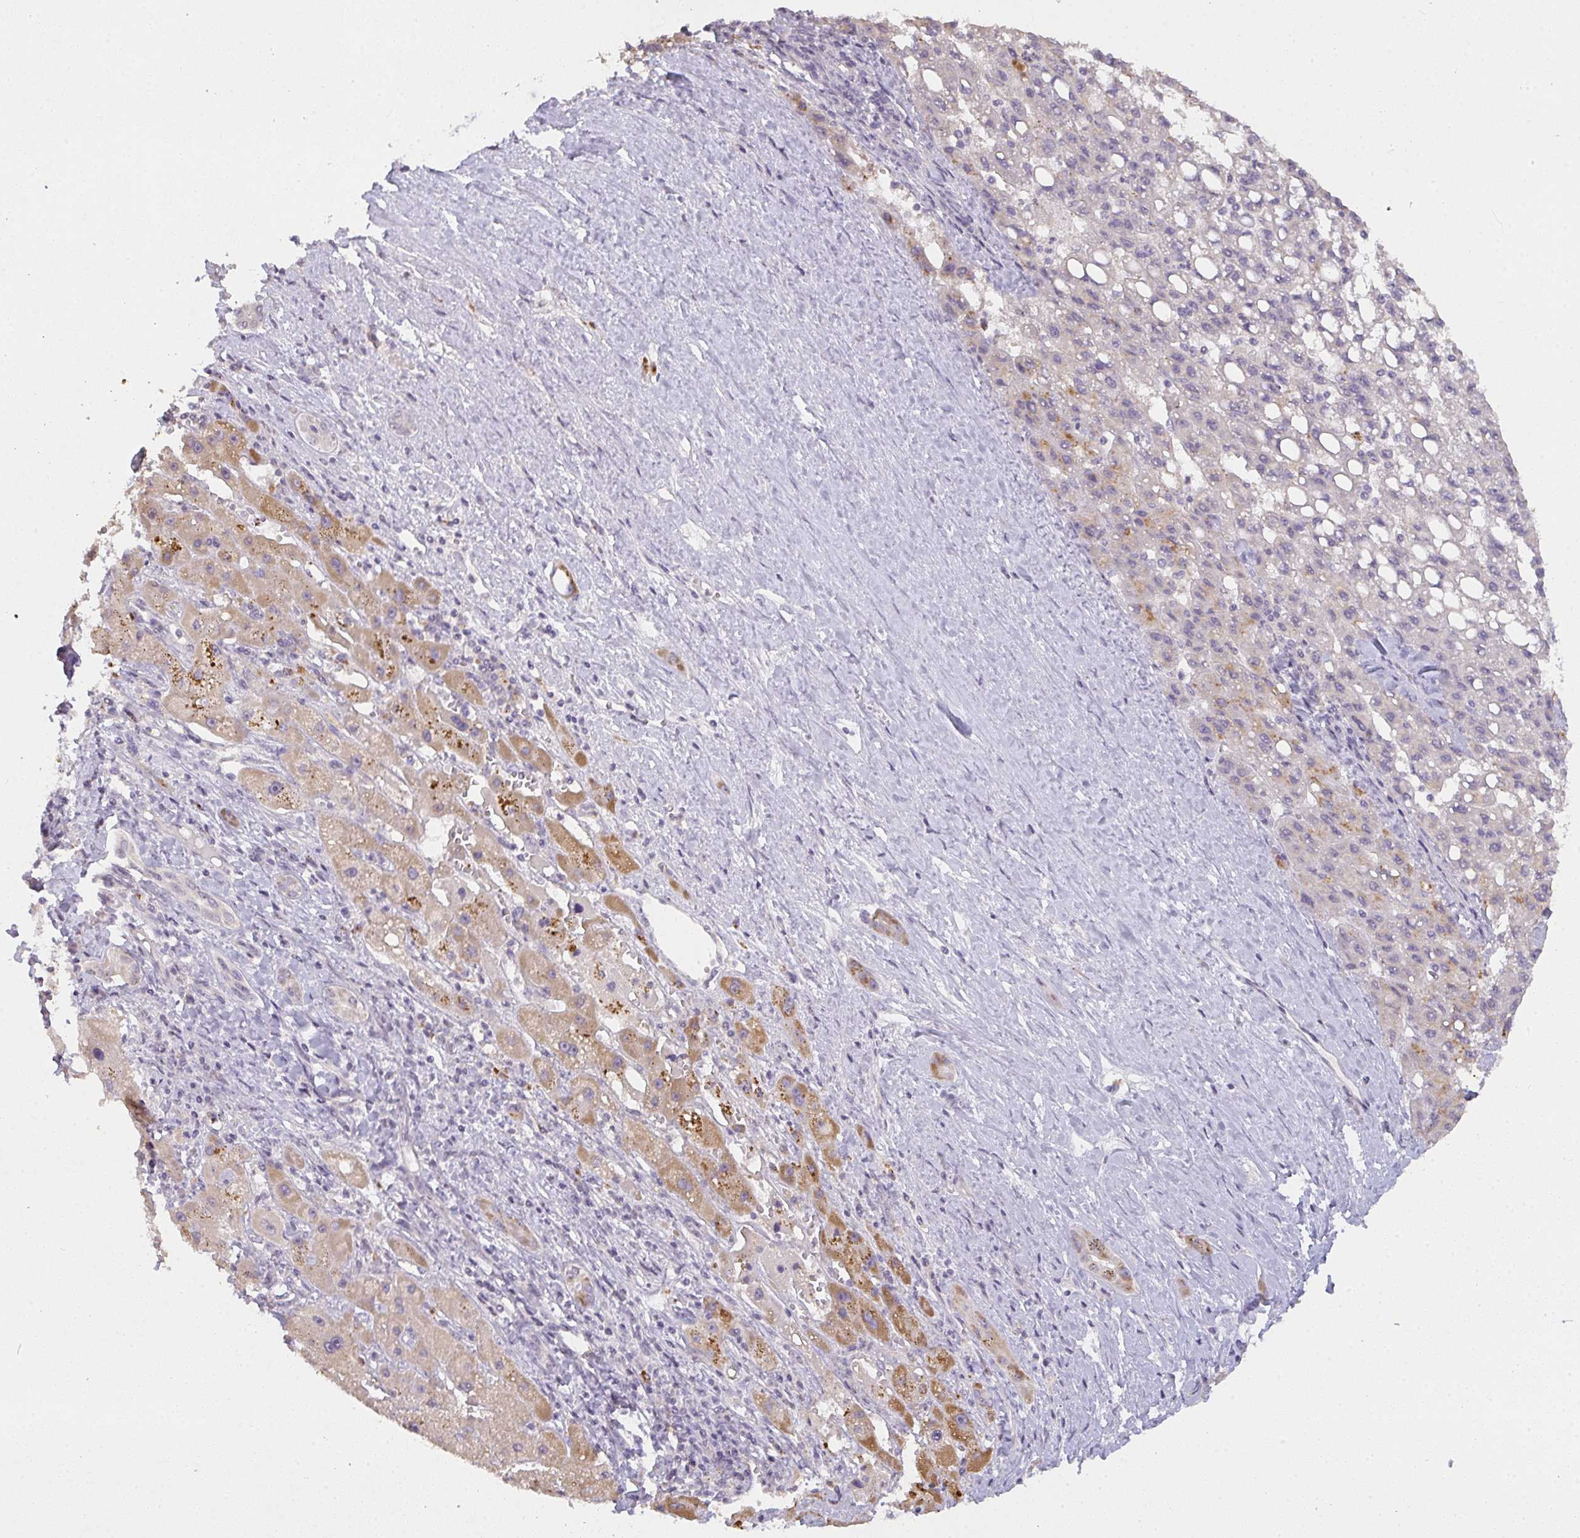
{"staining": {"intensity": "moderate", "quantity": "25%-75%", "location": "cytoplasmic/membranous"}, "tissue": "liver cancer", "cell_type": "Tumor cells", "image_type": "cancer", "snomed": [{"axis": "morphology", "description": "Carcinoma, Hepatocellular, NOS"}, {"axis": "topography", "description": "Liver"}], "caption": "Tumor cells display moderate cytoplasmic/membranous staining in approximately 25%-75% of cells in liver cancer.", "gene": "TMEM219", "patient": {"sex": "female", "age": 82}}